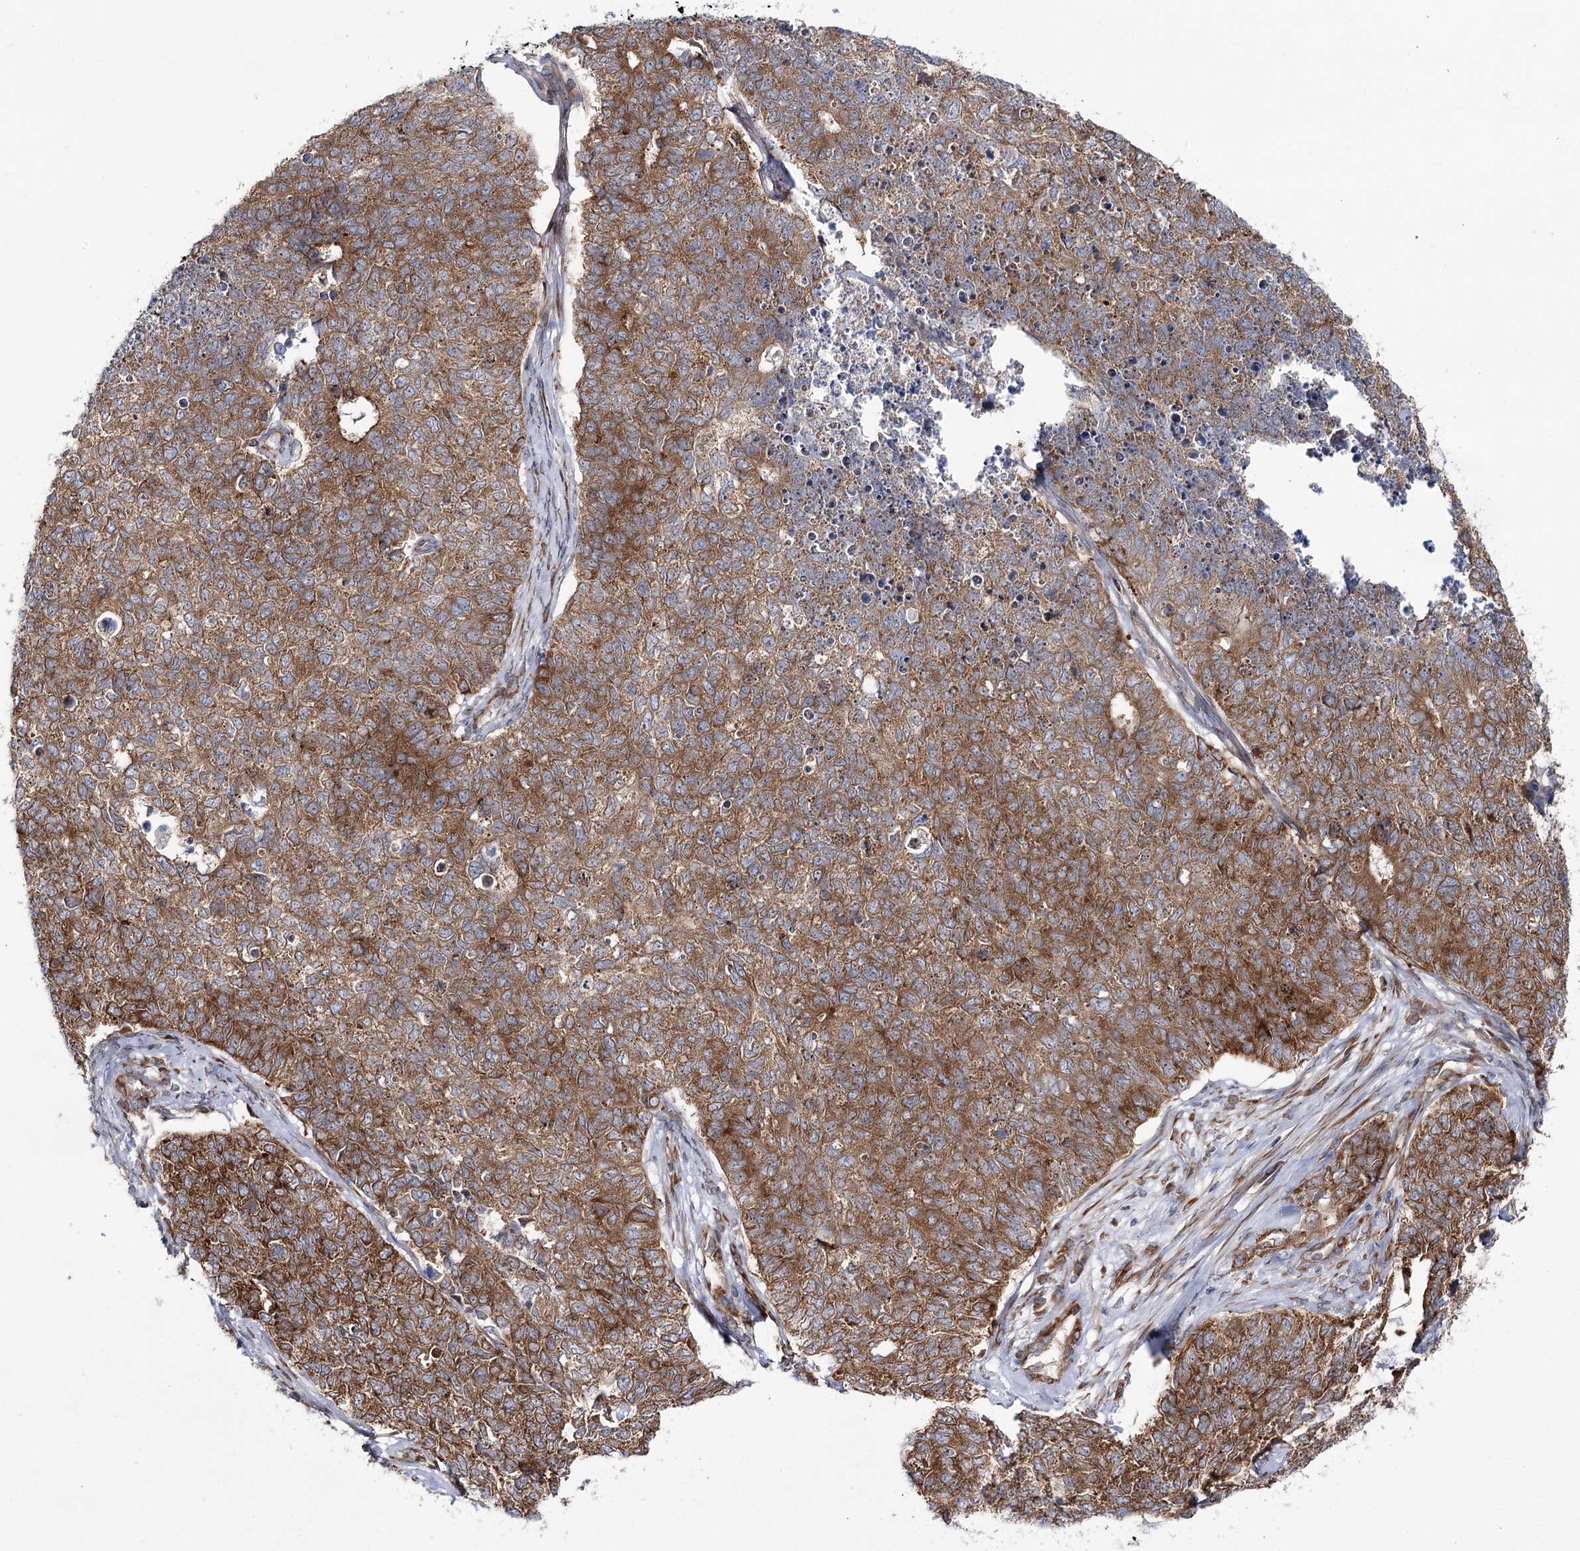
{"staining": {"intensity": "strong", "quantity": ">75%", "location": "cytoplasmic/membranous"}, "tissue": "cervical cancer", "cell_type": "Tumor cells", "image_type": "cancer", "snomed": [{"axis": "morphology", "description": "Squamous cell carcinoma, NOS"}, {"axis": "topography", "description": "Cervix"}], "caption": "Cervical squamous cell carcinoma stained for a protein shows strong cytoplasmic/membranous positivity in tumor cells. Using DAB (brown) and hematoxylin (blue) stains, captured at high magnification using brightfield microscopy.", "gene": "VWA2", "patient": {"sex": "female", "age": 63}}